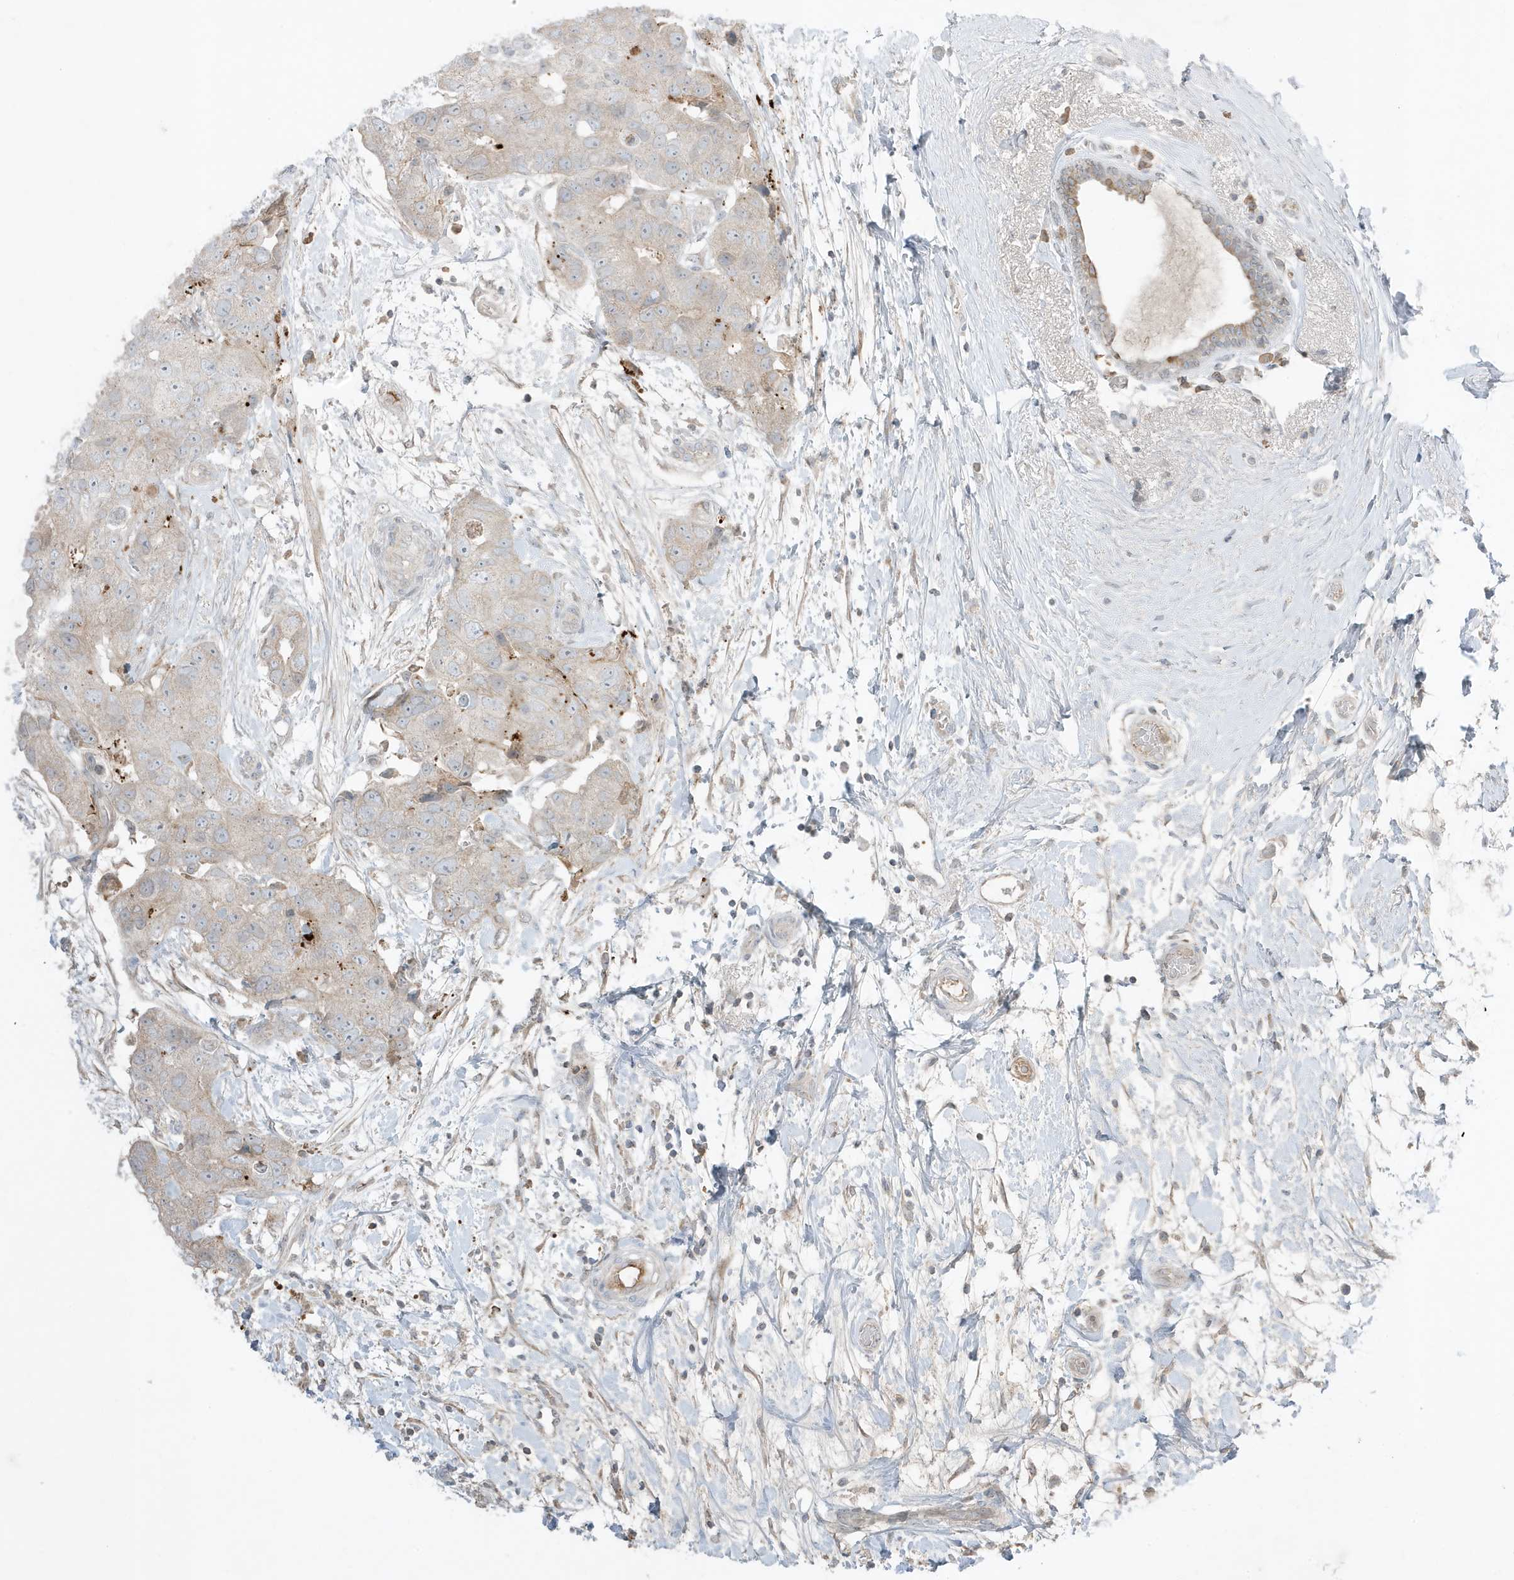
{"staining": {"intensity": "weak", "quantity": ">75%", "location": "cytoplasmic/membranous"}, "tissue": "breast cancer", "cell_type": "Tumor cells", "image_type": "cancer", "snomed": [{"axis": "morphology", "description": "Duct carcinoma"}, {"axis": "topography", "description": "Breast"}], "caption": "Tumor cells reveal low levels of weak cytoplasmic/membranous positivity in about >75% of cells in infiltrating ductal carcinoma (breast). (DAB IHC with brightfield microscopy, high magnification).", "gene": "FNDC1", "patient": {"sex": "female", "age": 62}}